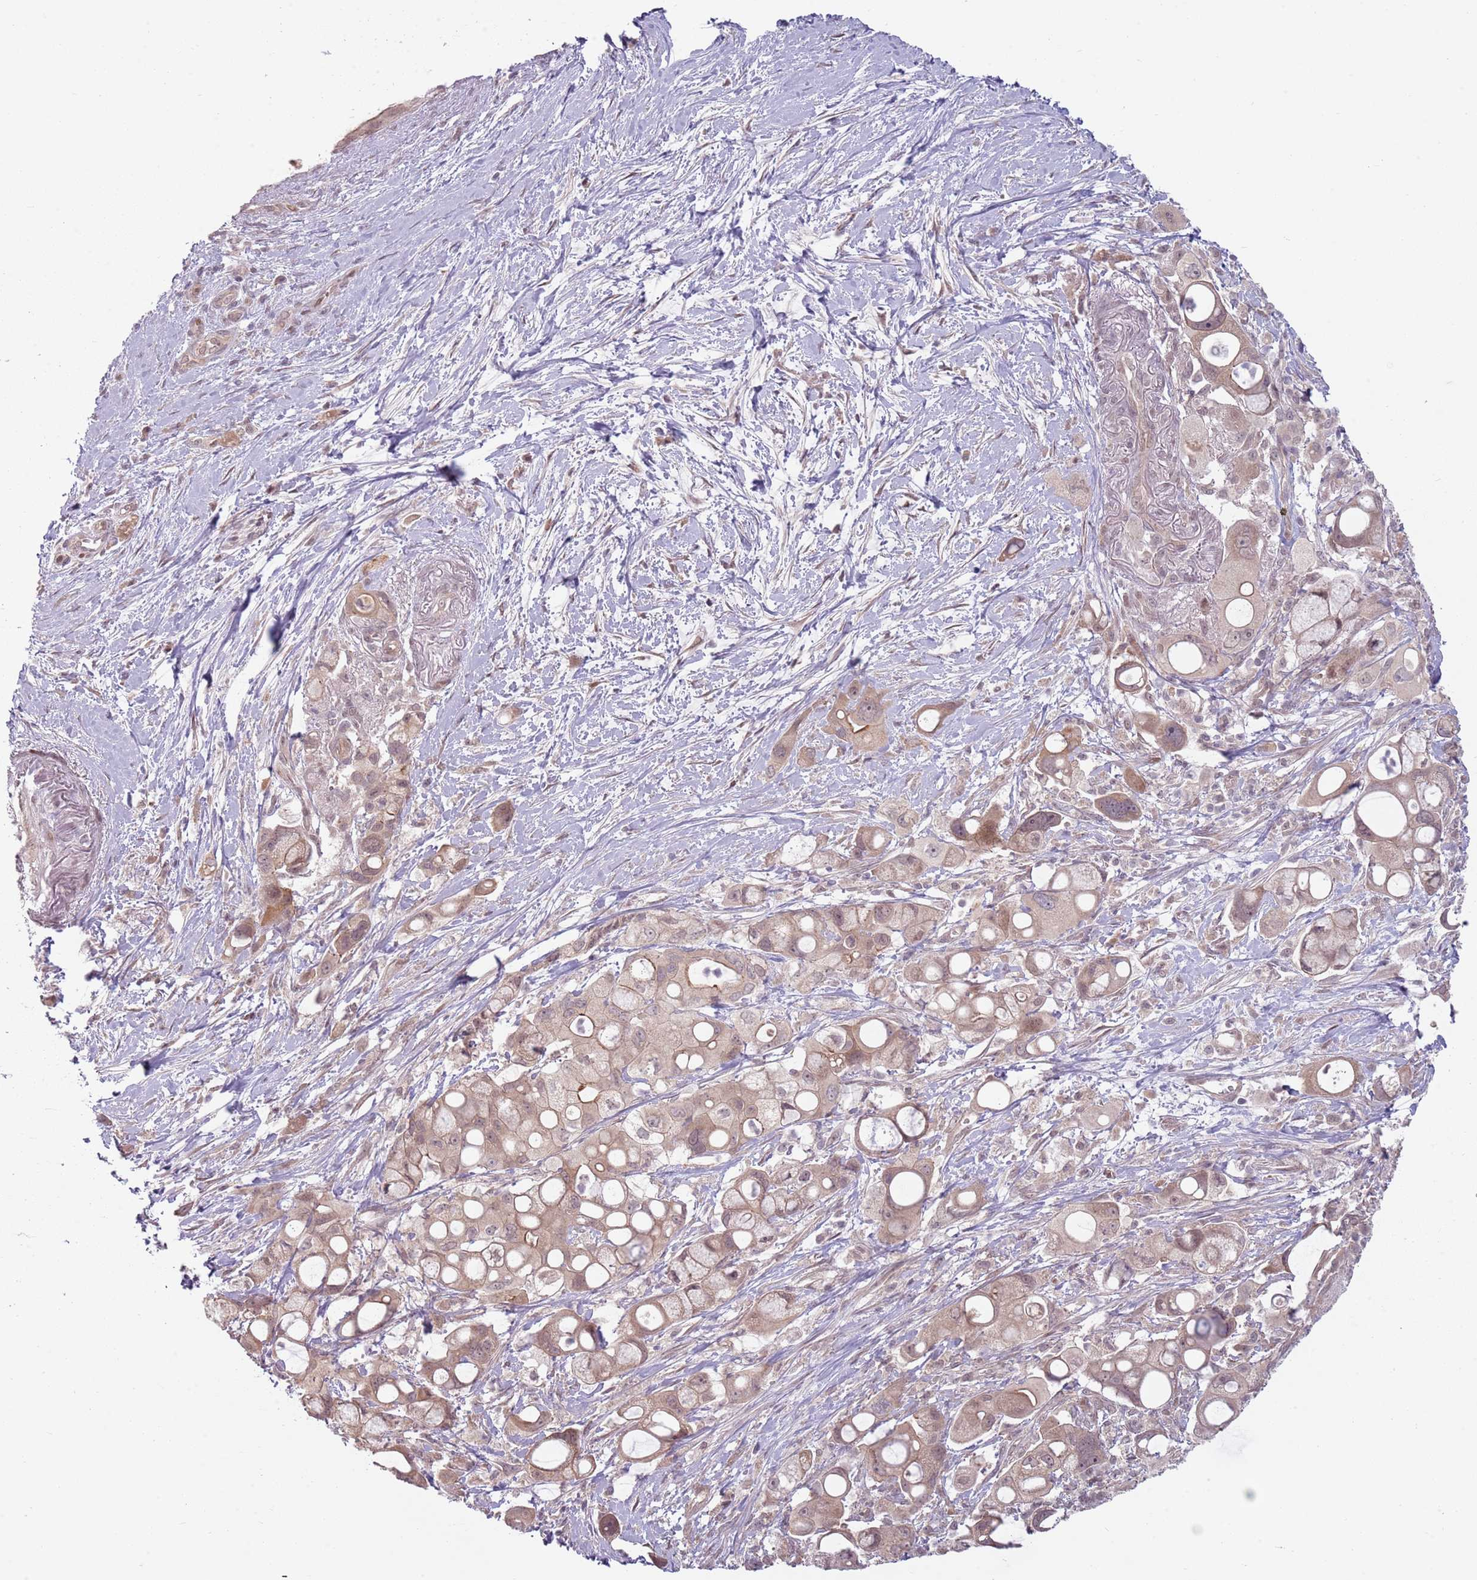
{"staining": {"intensity": "weak", "quantity": ">75%", "location": "cytoplasmic/membranous"}, "tissue": "pancreatic cancer", "cell_type": "Tumor cells", "image_type": "cancer", "snomed": [{"axis": "morphology", "description": "Adenocarcinoma, NOS"}, {"axis": "topography", "description": "Pancreas"}], "caption": "Human pancreatic adenocarcinoma stained with a brown dye displays weak cytoplasmic/membranous positive staining in approximately >75% of tumor cells.", "gene": "ADGRG1", "patient": {"sex": "male", "age": 68}}